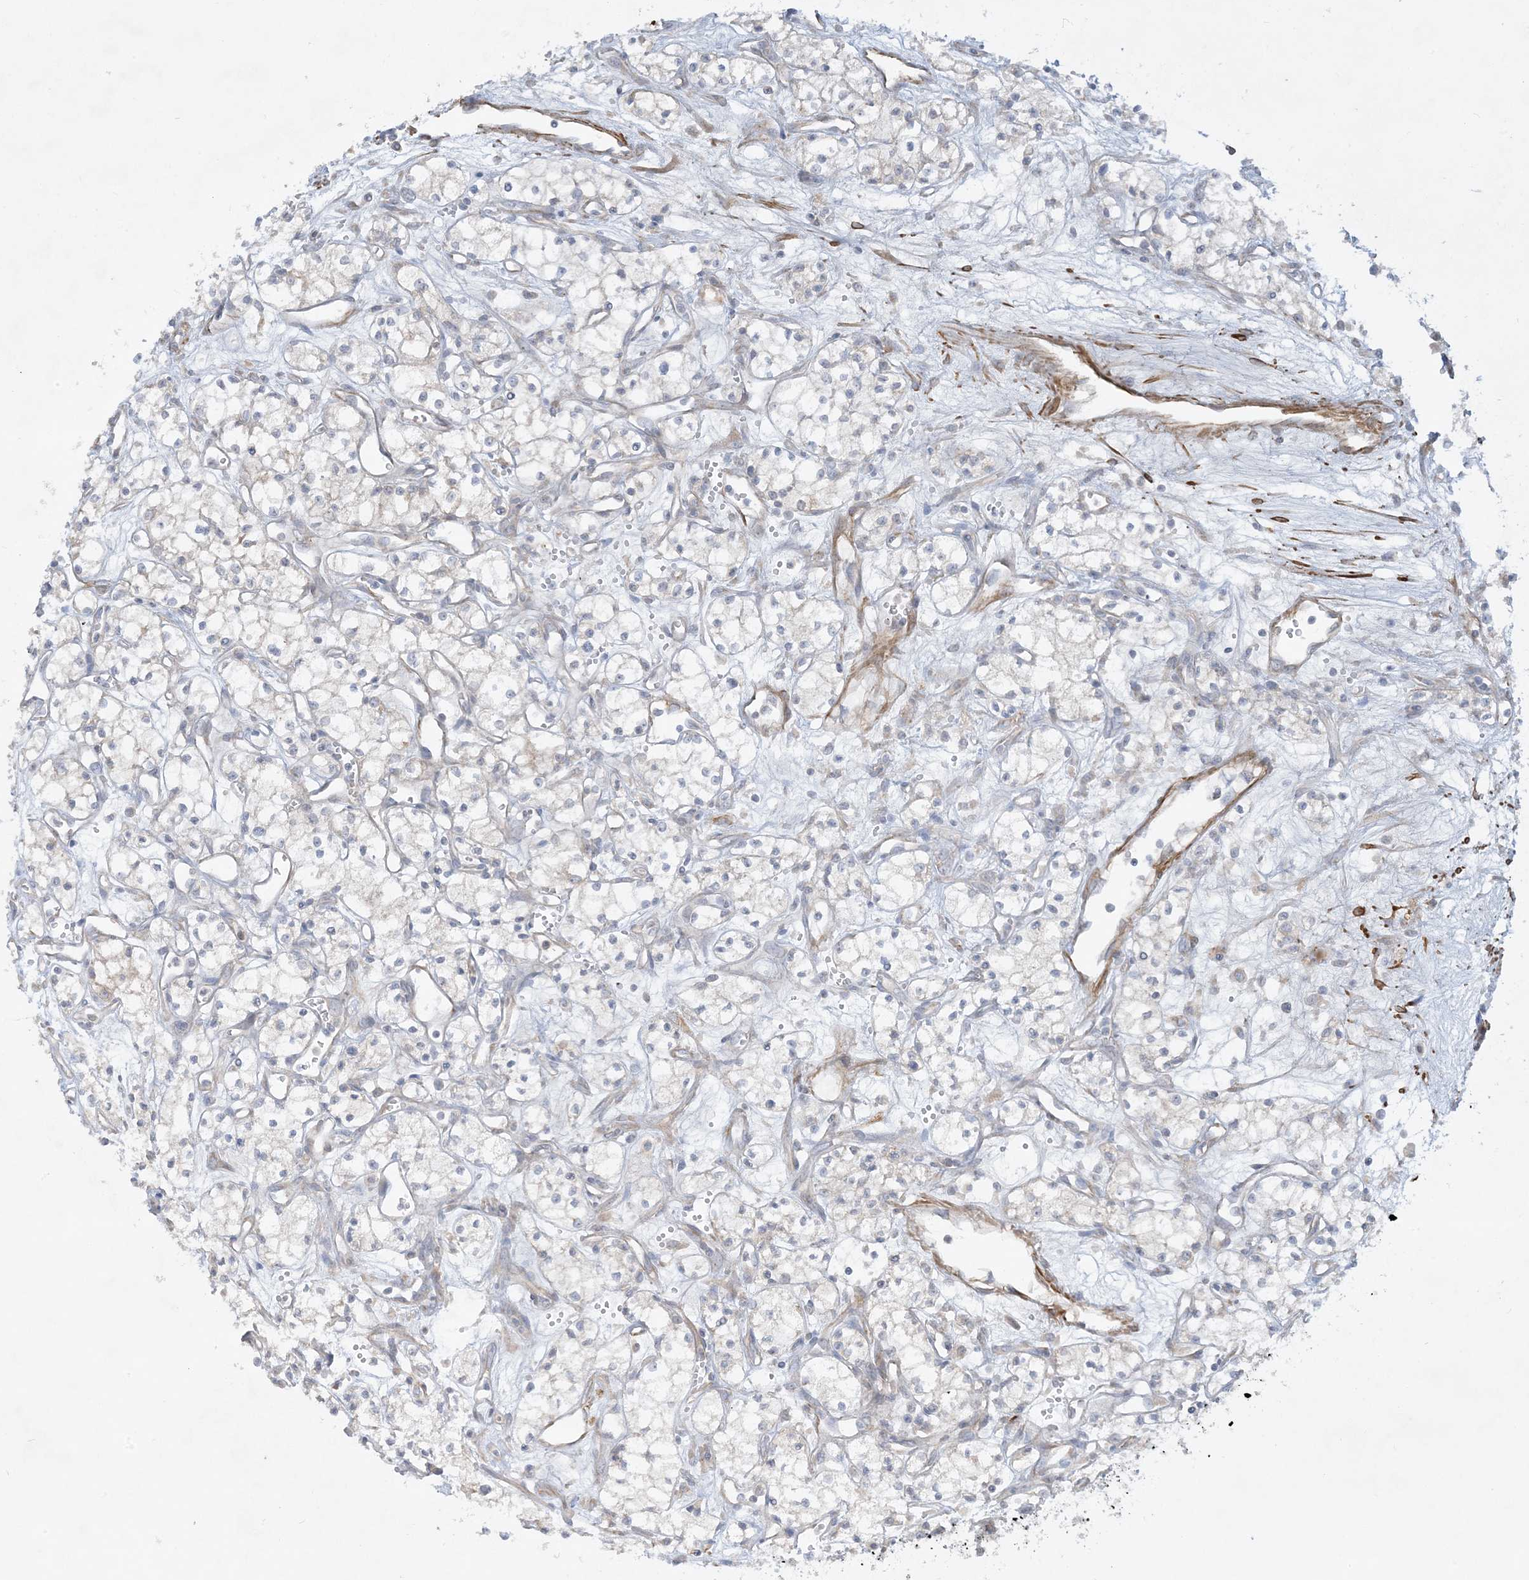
{"staining": {"intensity": "negative", "quantity": "none", "location": "none"}, "tissue": "renal cancer", "cell_type": "Tumor cells", "image_type": "cancer", "snomed": [{"axis": "morphology", "description": "Adenocarcinoma, NOS"}, {"axis": "topography", "description": "Kidney"}], "caption": "An image of renal cancer (adenocarcinoma) stained for a protein shows no brown staining in tumor cells.", "gene": "THADA", "patient": {"sex": "male", "age": 59}}